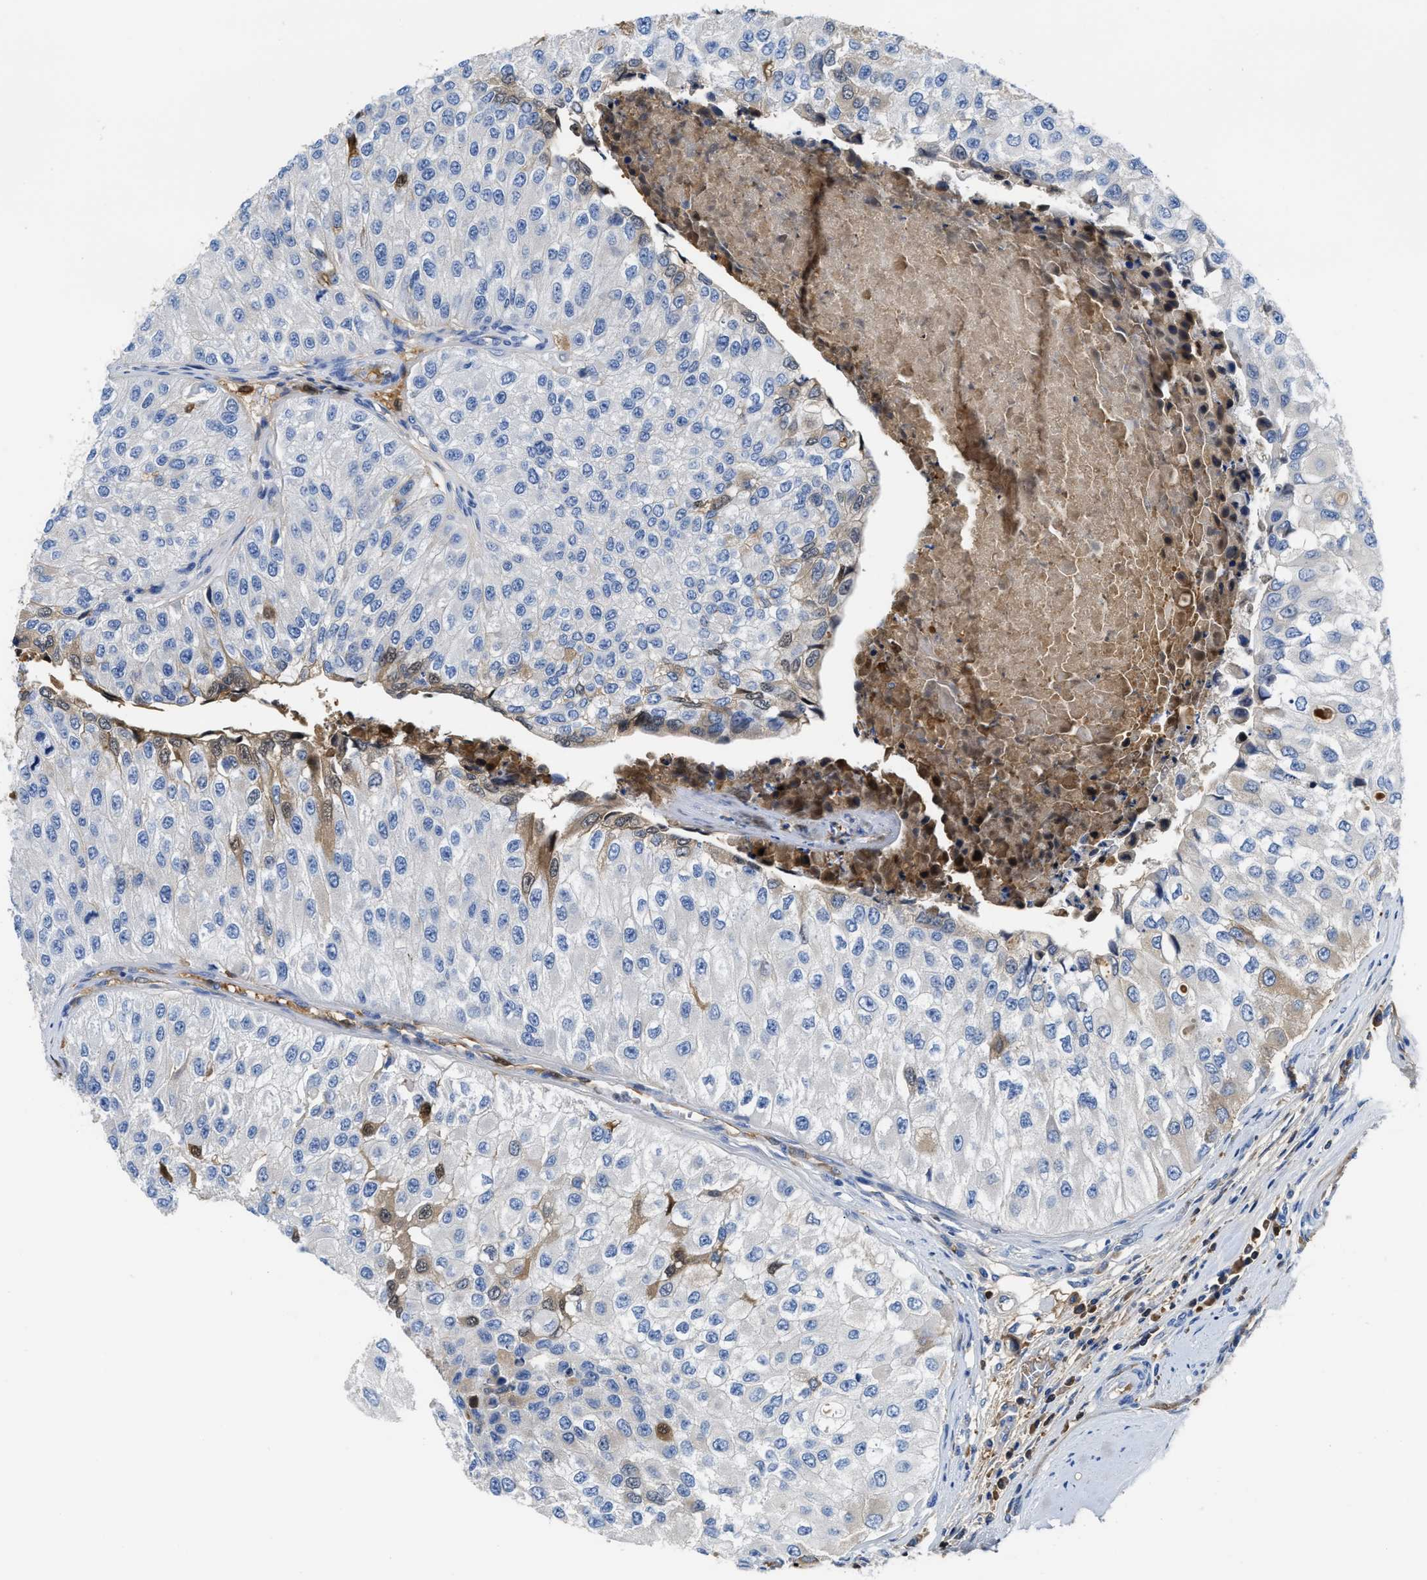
{"staining": {"intensity": "moderate", "quantity": "<25%", "location": "cytoplasmic/membranous,nuclear"}, "tissue": "urothelial cancer", "cell_type": "Tumor cells", "image_type": "cancer", "snomed": [{"axis": "morphology", "description": "Urothelial carcinoma, High grade"}, {"axis": "topography", "description": "Kidney"}, {"axis": "topography", "description": "Urinary bladder"}], "caption": "A high-resolution image shows immunohistochemistry (IHC) staining of high-grade urothelial carcinoma, which displays moderate cytoplasmic/membranous and nuclear staining in approximately <25% of tumor cells.", "gene": "GC", "patient": {"sex": "male", "age": 77}}